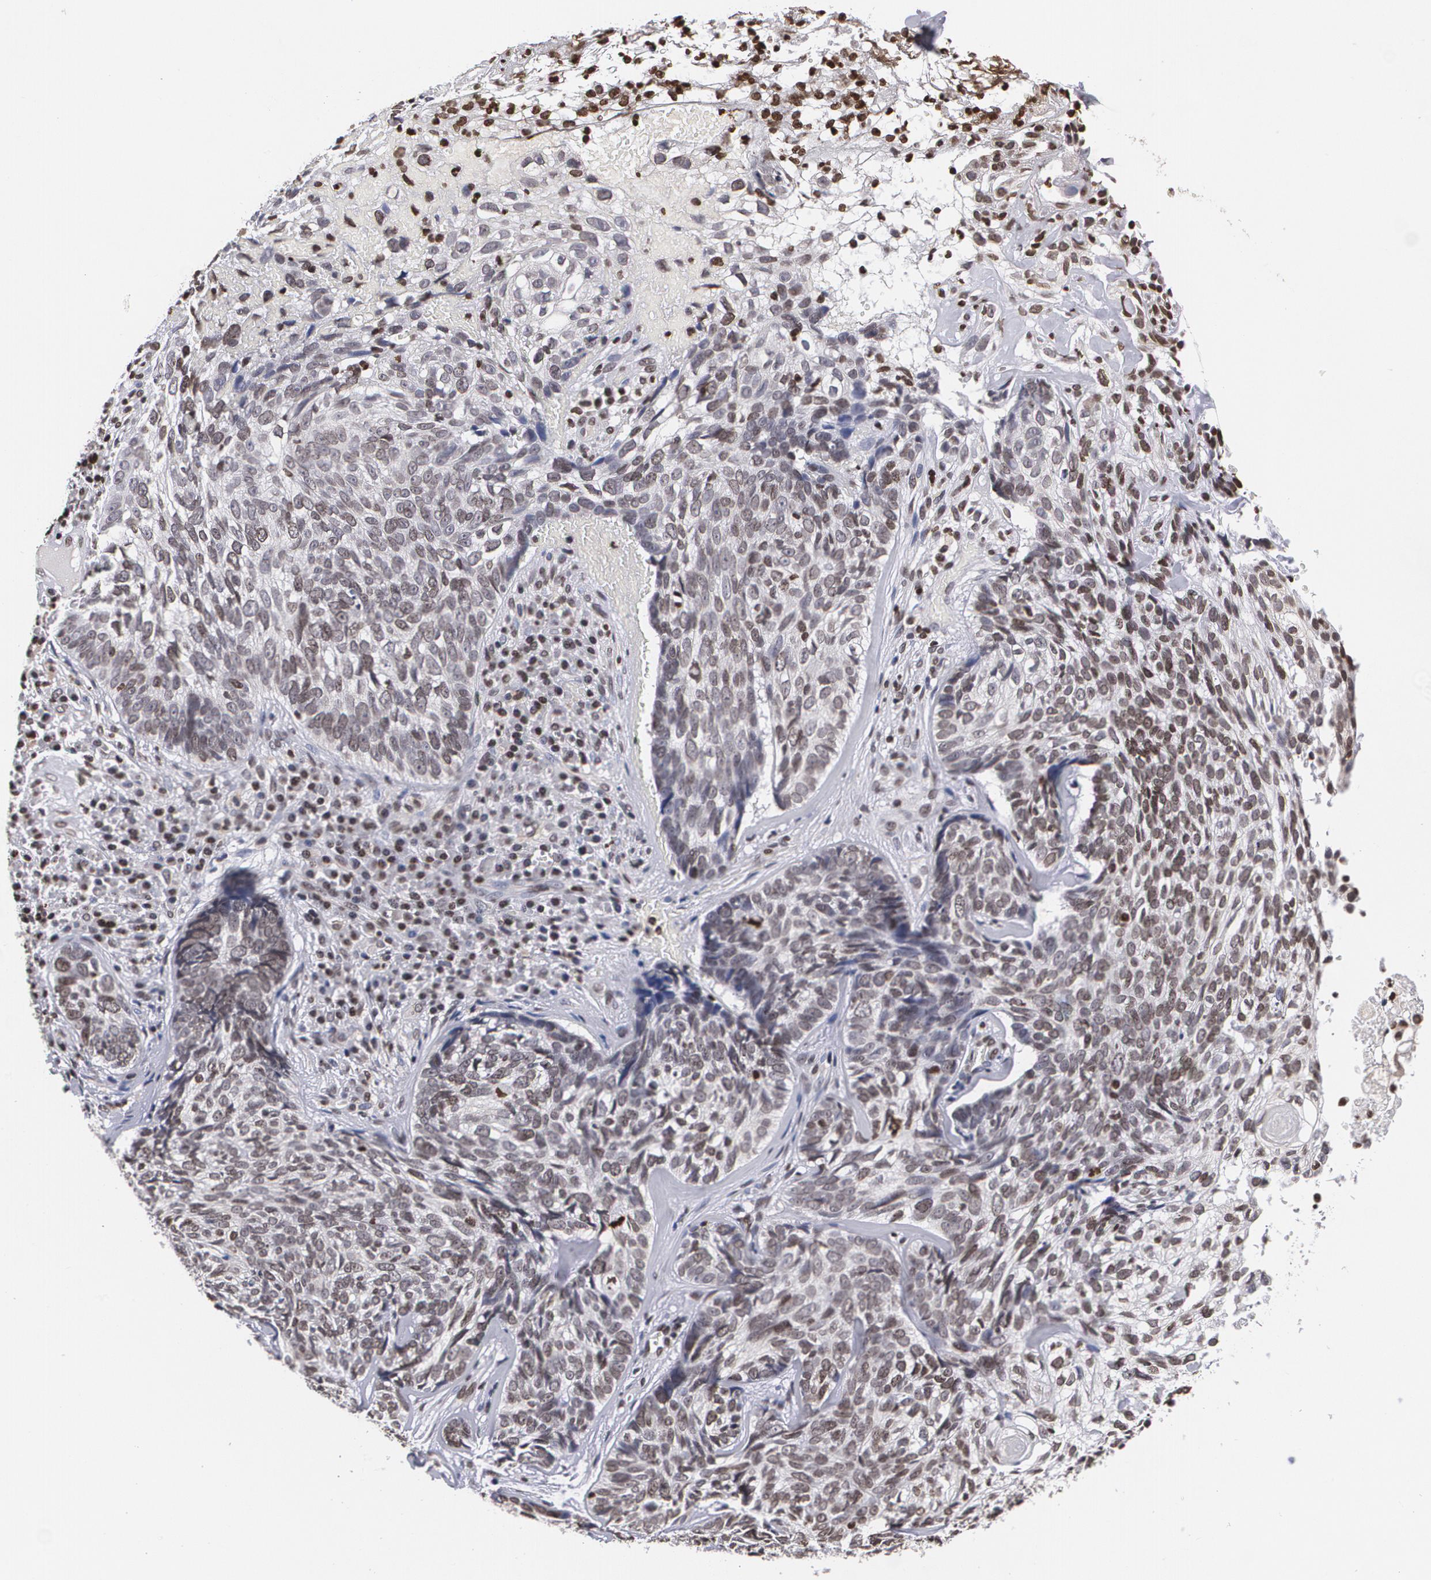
{"staining": {"intensity": "weak", "quantity": "25%-75%", "location": "nuclear"}, "tissue": "skin cancer", "cell_type": "Tumor cells", "image_type": "cancer", "snomed": [{"axis": "morphology", "description": "Basal cell carcinoma"}, {"axis": "topography", "description": "Skin"}], "caption": "Immunohistochemistry (IHC) (DAB (3,3'-diaminobenzidine)) staining of basal cell carcinoma (skin) reveals weak nuclear protein positivity in approximately 25%-75% of tumor cells.", "gene": "MVP", "patient": {"sex": "male", "age": 72}}